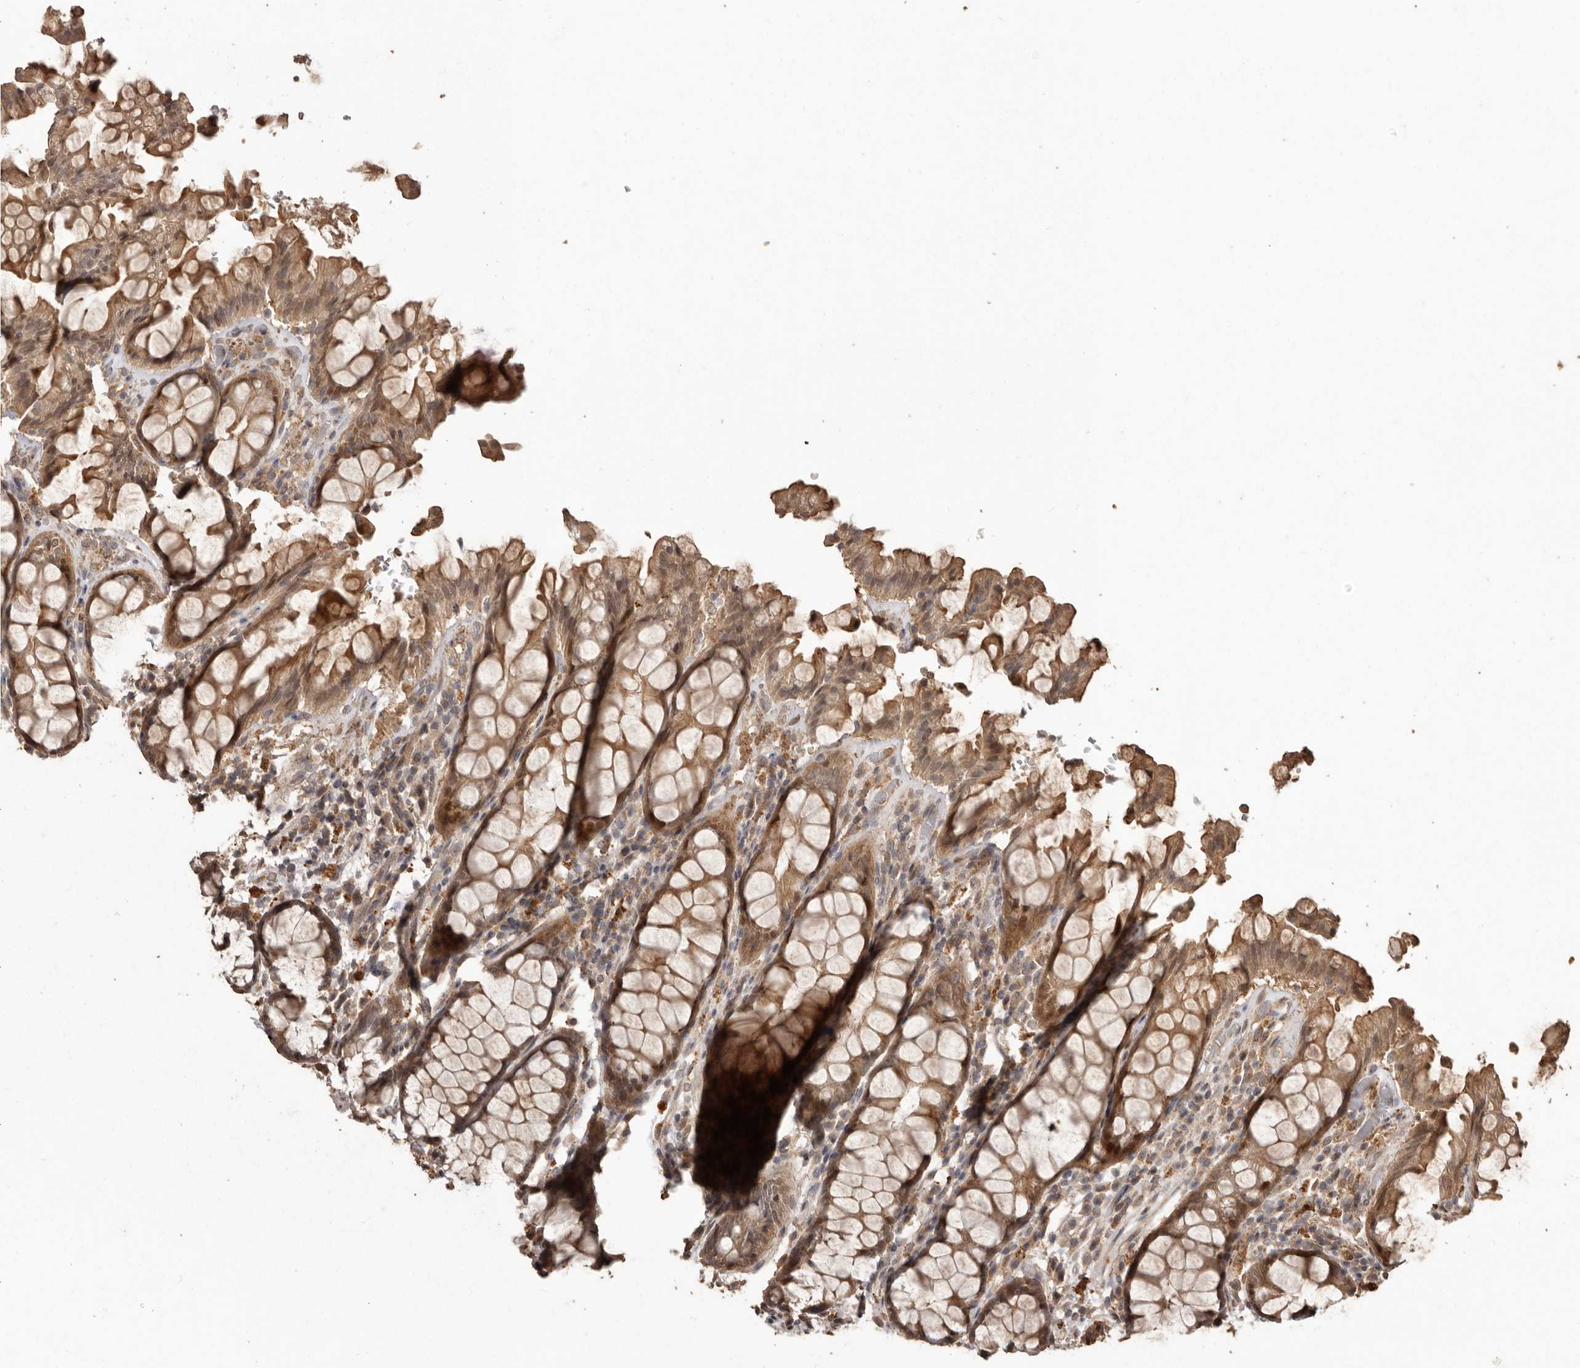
{"staining": {"intensity": "moderate", "quantity": ">75%", "location": "cytoplasmic/membranous"}, "tissue": "rectum", "cell_type": "Glandular cells", "image_type": "normal", "snomed": [{"axis": "morphology", "description": "Normal tissue, NOS"}, {"axis": "topography", "description": "Rectum"}], "caption": "This micrograph demonstrates immunohistochemistry (IHC) staining of unremarkable rectum, with medium moderate cytoplasmic/membranous positivity in about >75% of glandular cells.", "gene": "NUP43", "patient": {"sex": "male", "age": 64}}